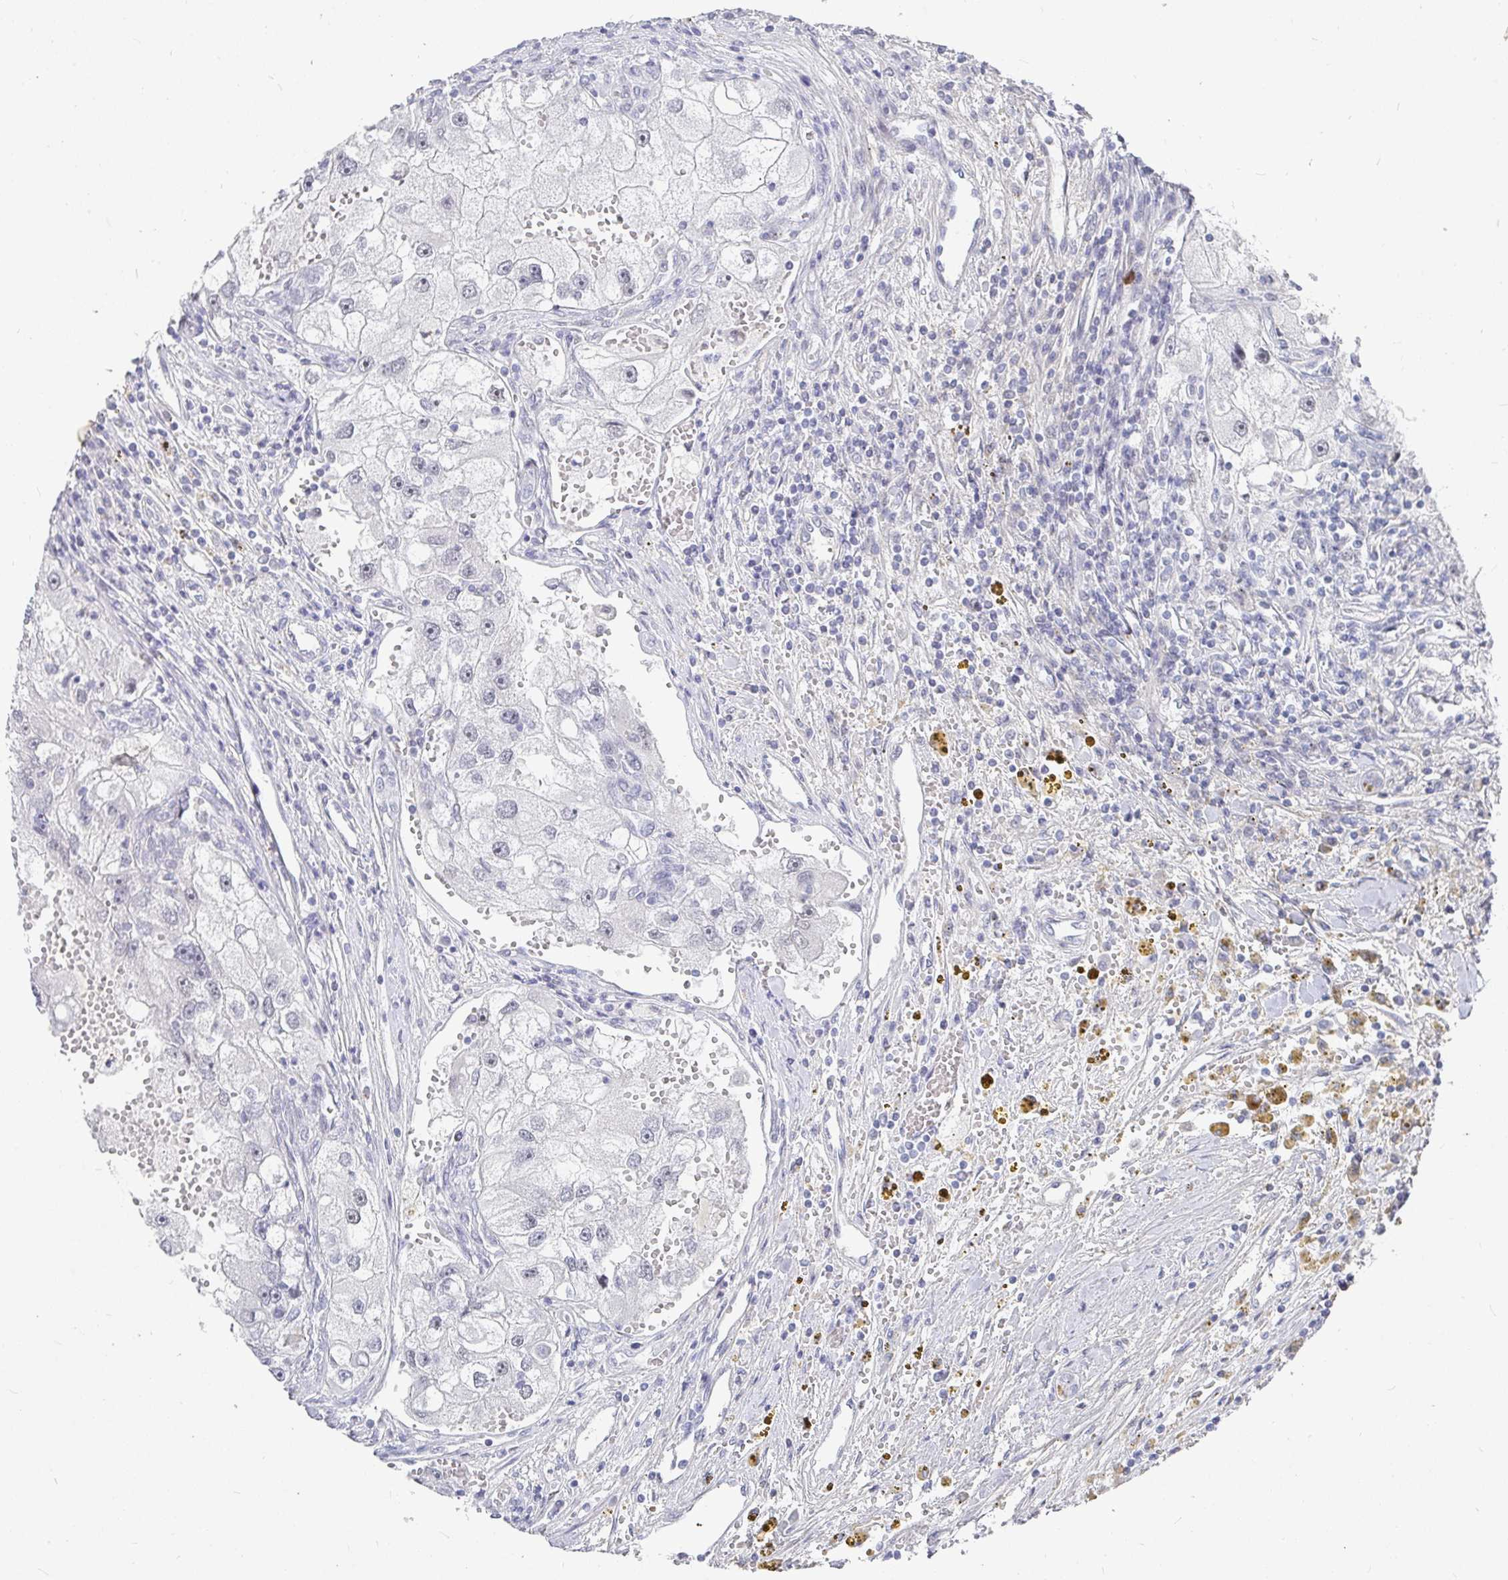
{"staining": {"intensity": "negative", "quantity": "none", "location": "none"}, "tissue": "renal cancer", "cell_type": "Tumor cells", "image_type": "cancer", "snomed": [{"axis": "morphology", "description": "Adenocarcinoma, NOS"}, {"axis": "topography", "description": "Kidney"}], "caption": "Immunohistochemistry (IHC) micrograph of neoplastic tissue: renal adenocarcinoma stained with DAB shows no significant protein staining in tumor cells.", "gene": "RCOR1", "patient": {"sex": "male", "age": 63}}